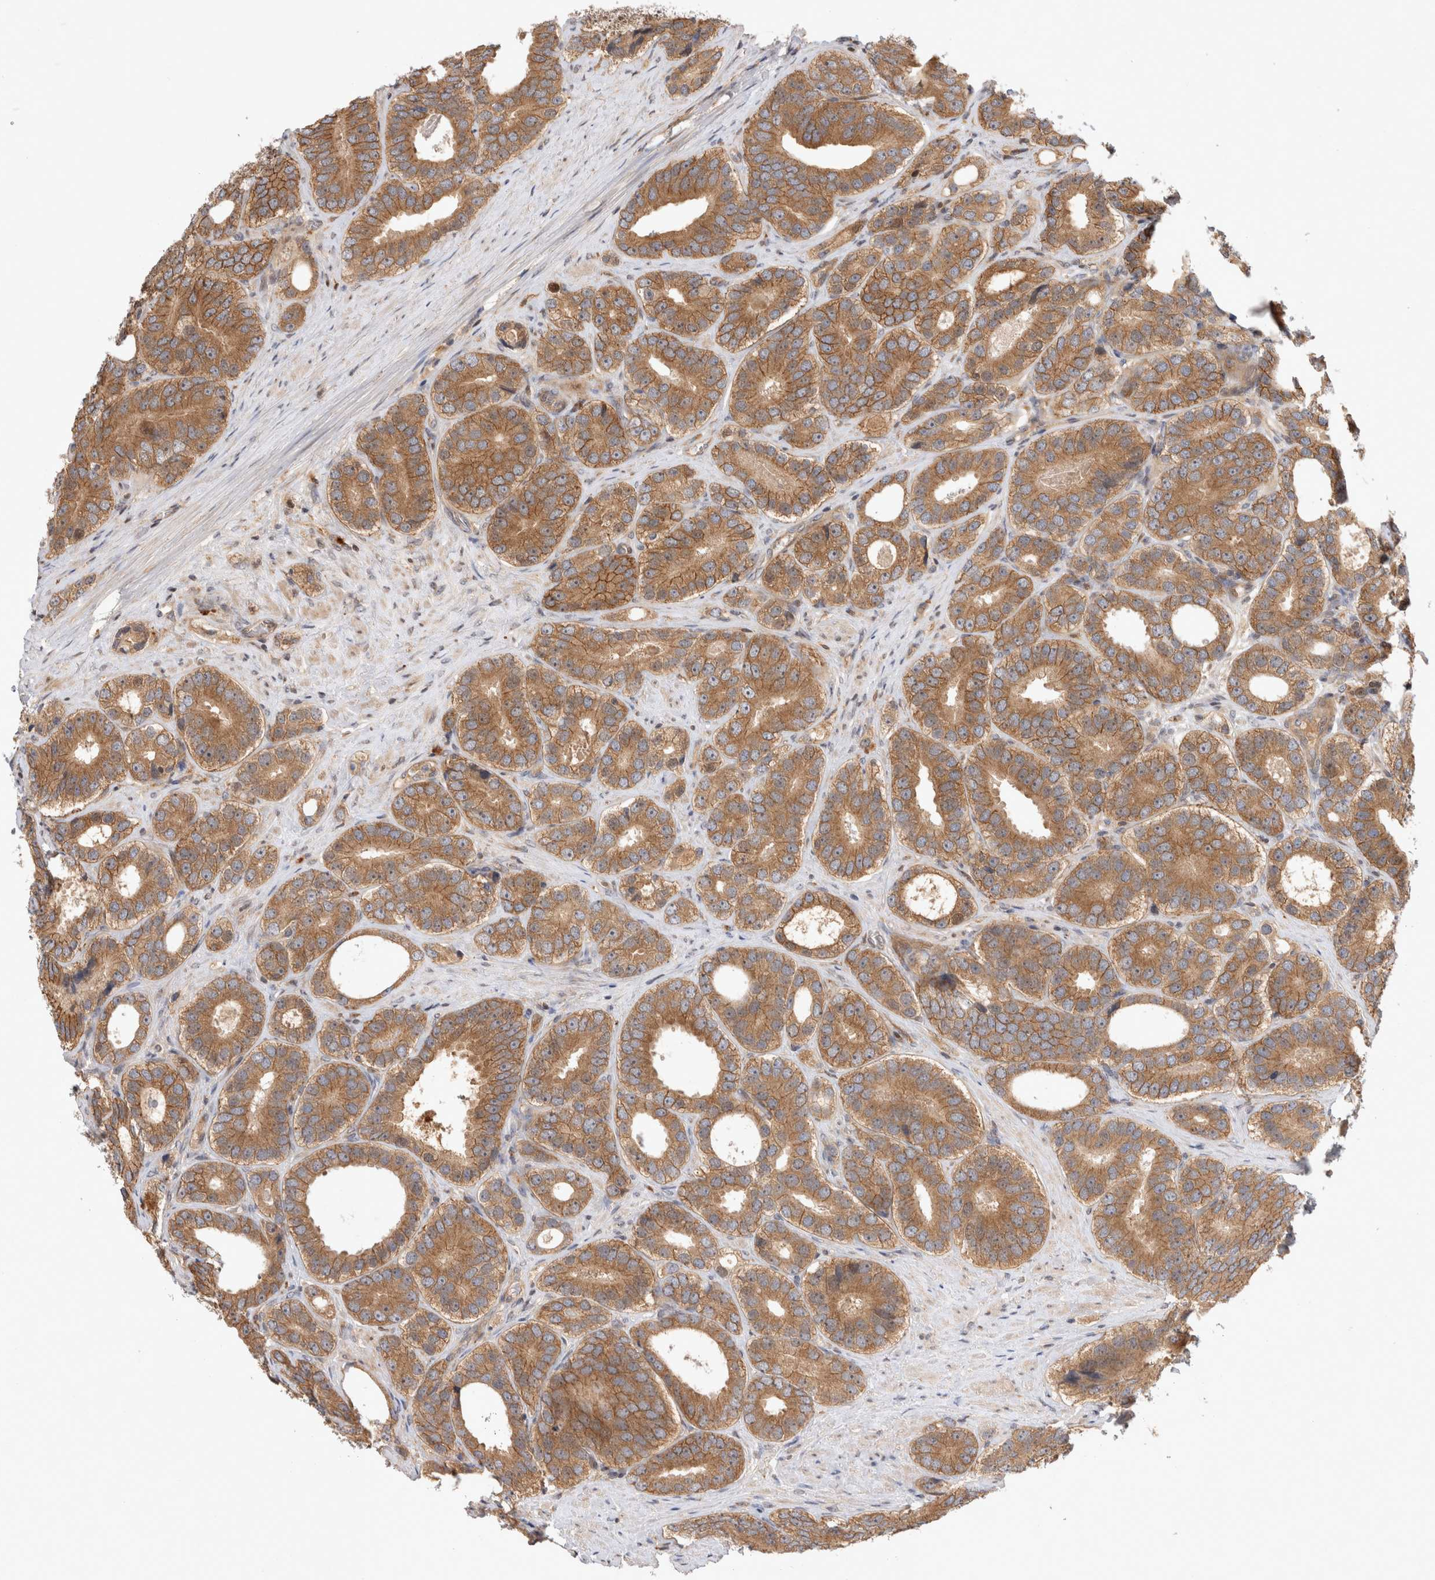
{"staining": {"intensity": "strong", "quantity": ">75%", "location": "cytoplasmic/membranous"}, "tissue": "prostate cancer", "cell_type": "Tumor cells", "image_type": "cancer", "snomed": [{"axis": "morphology", "description": "Adenocarcinoma, High grade"}, {"axis": "topography", "description": "Prostate"}], "caption": "Protein analysis of prostate high-grade adenocarcinoma tissue exhibits strong cytoplasmic/membranous expression in about >75% of tumor cells.", "gene": "HTT", "patient": {"sex": "male", "age": 56}}